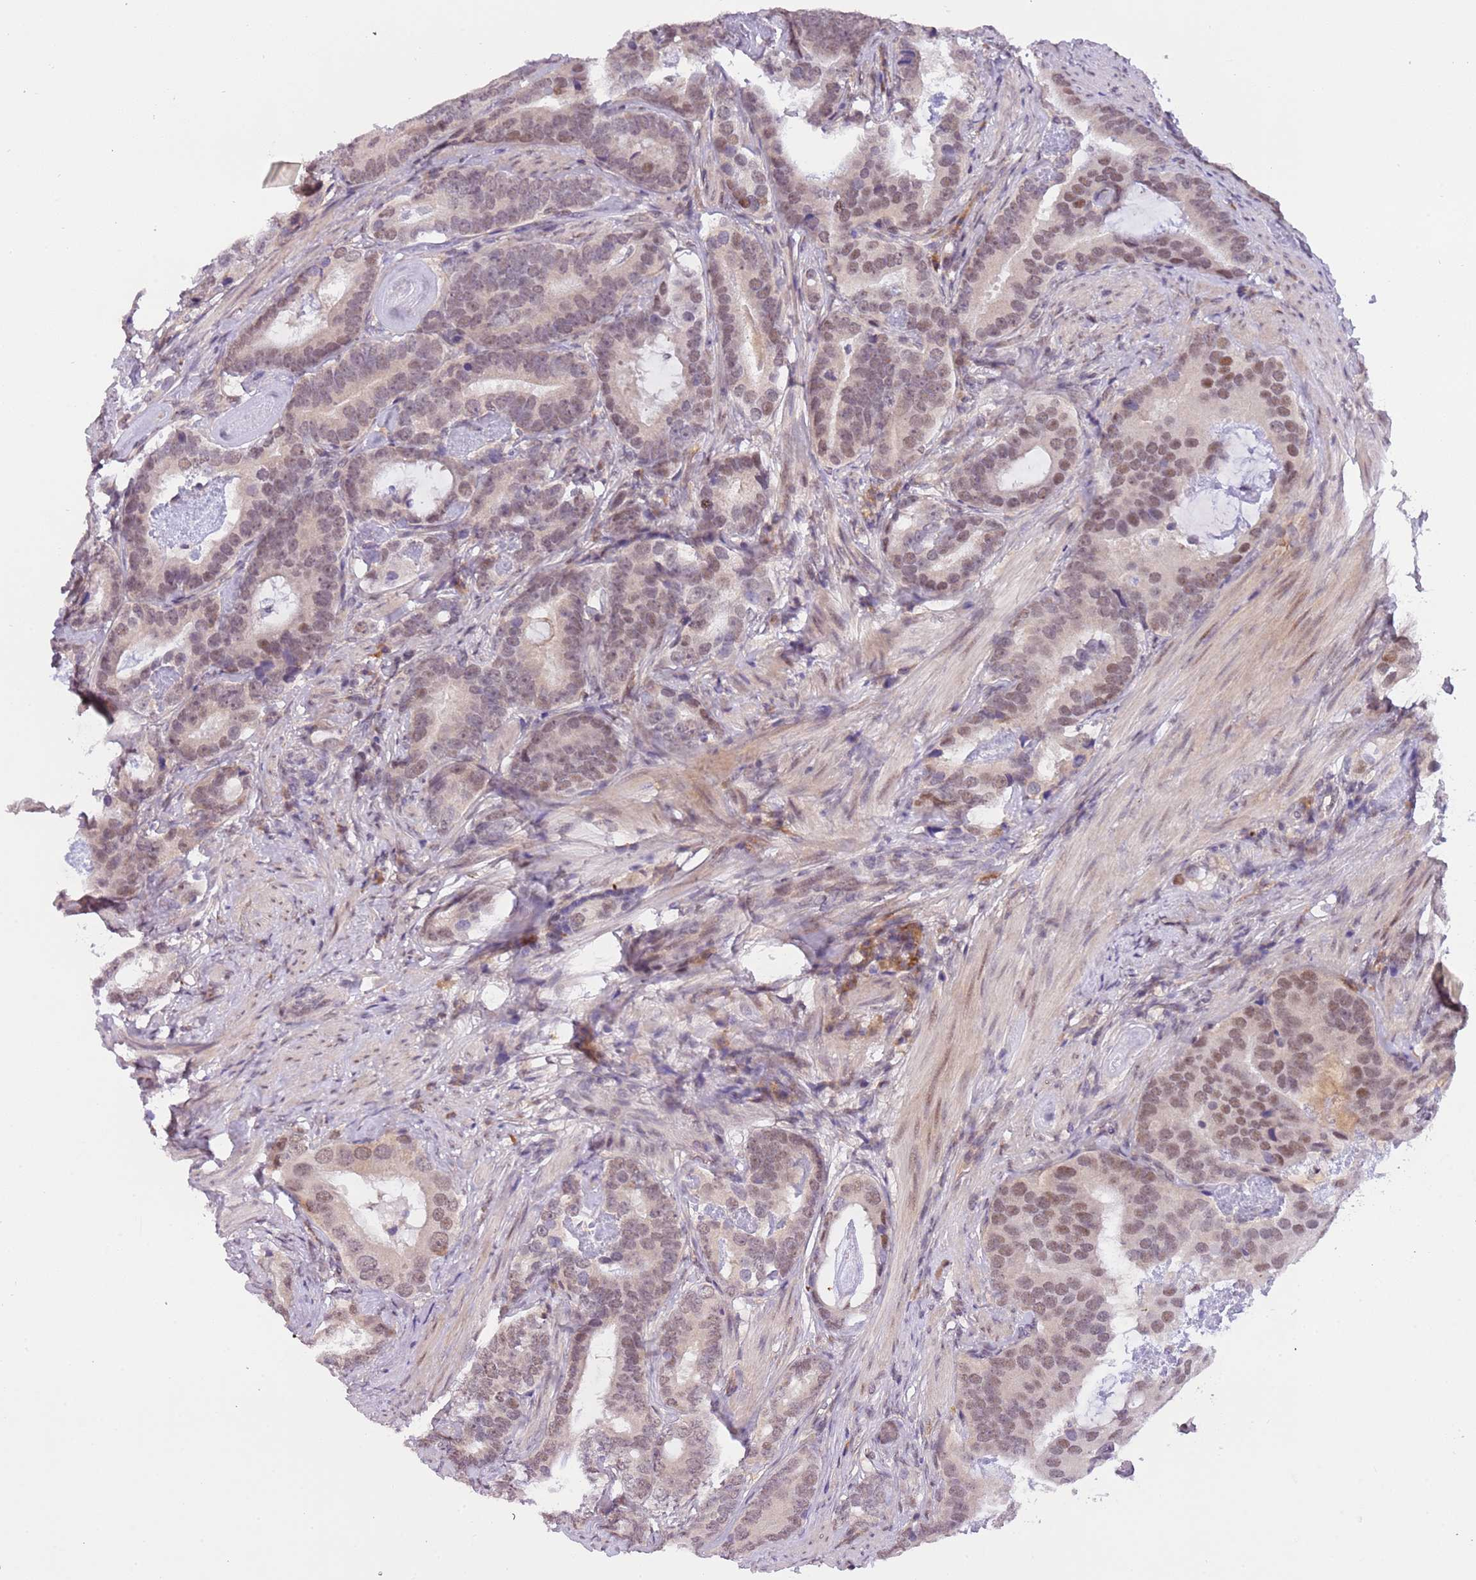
{"staining": {"intensity": "moderate", "quantity": "25%-75%", "location": "nuclear"}, "tissue": "prostate cancer", "cell_type": "Tumor cells", "image_type": "cancer", "snomed": [{"axis": "morphology", "description": "Adenocarcinoma, Low grade"}, {"axis": "topography", "description": "Prostate"}], "caption": "Immunohistochemical staining of prostate adenocarcinoma (low-grade) reveals medium levels of moderate nuclear staining in about 25%-75% of tumor cells.", "gene": "MAGEF1", "patient": {"sex": "male", "age": 71}}